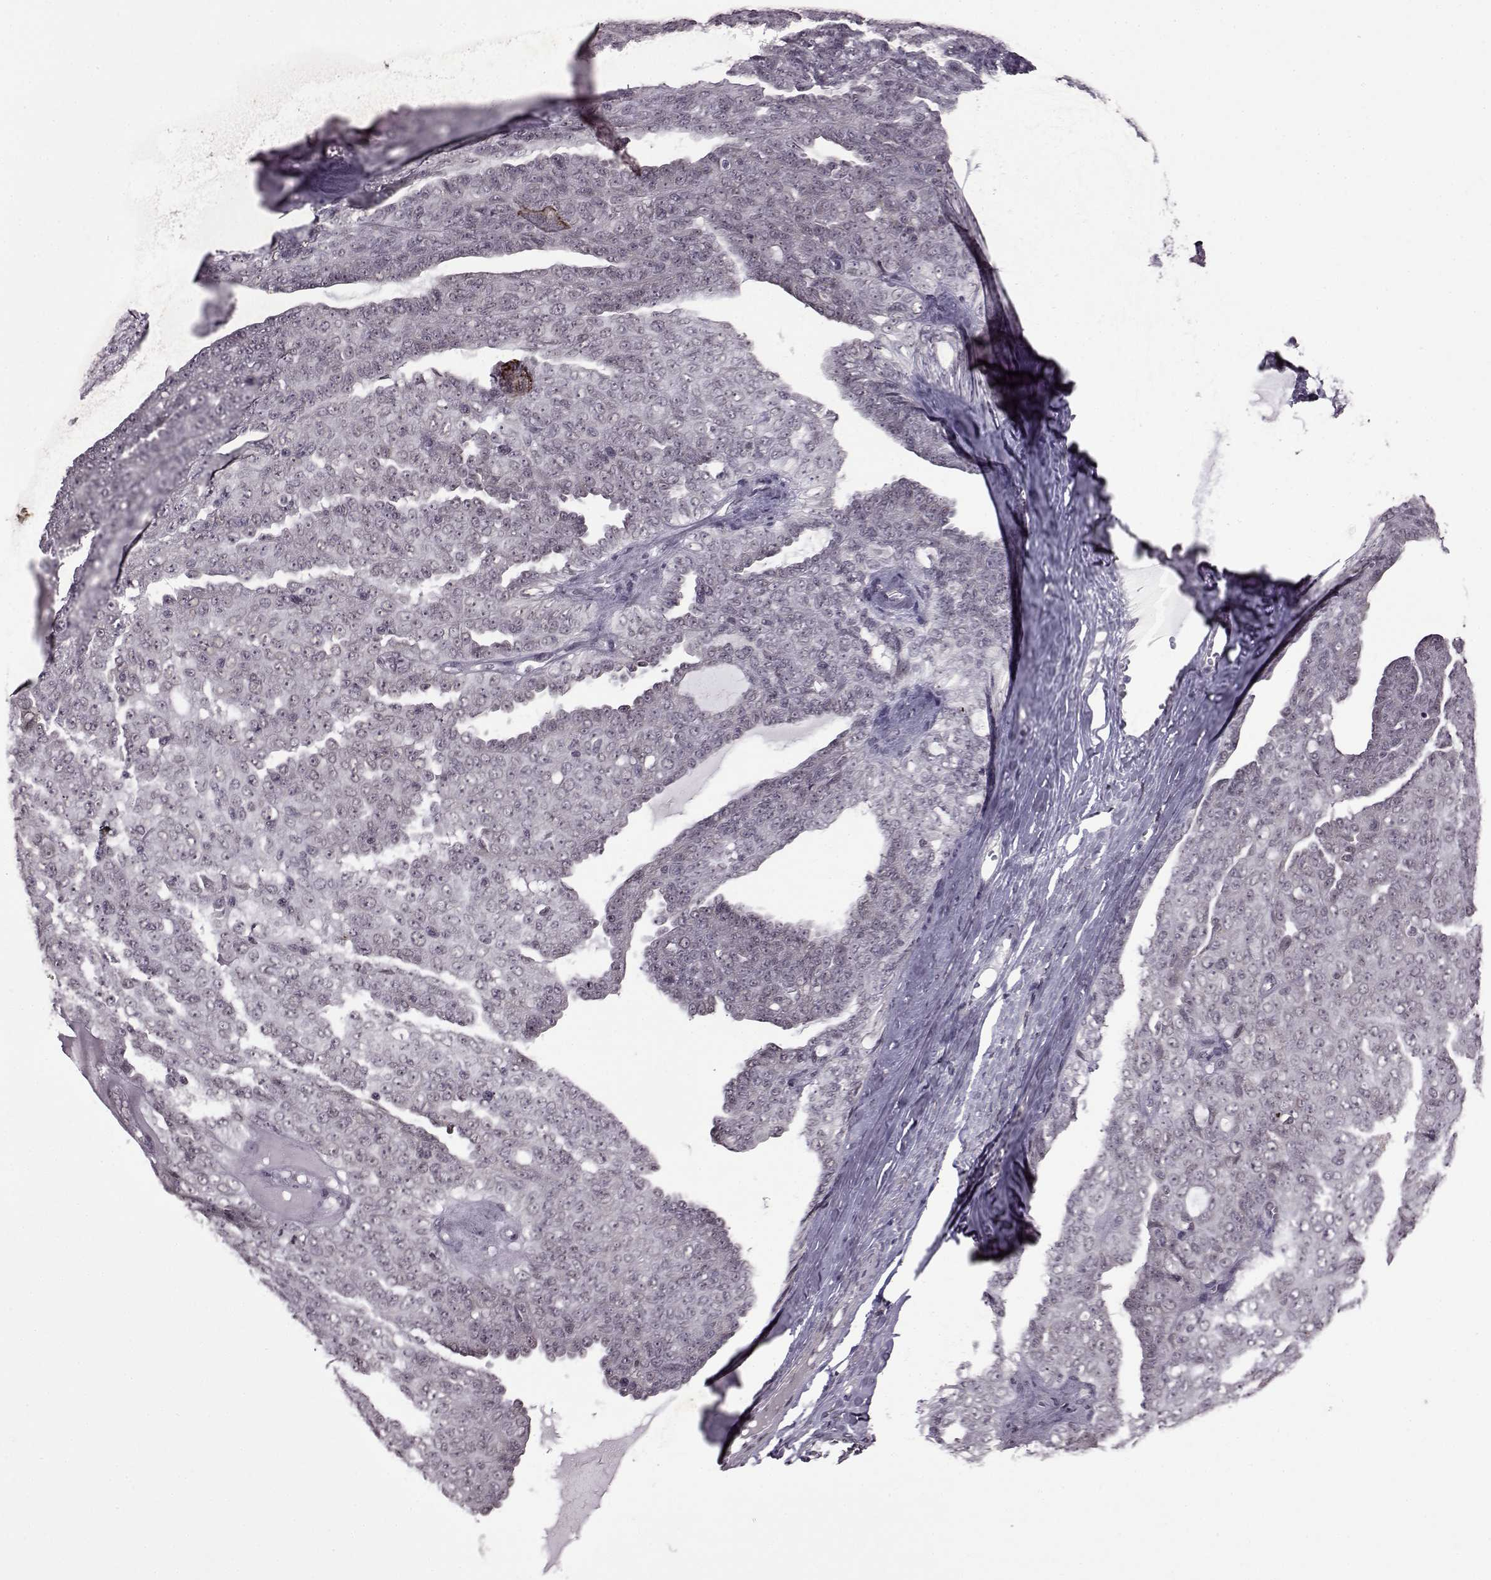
{"staining": {"intensity": "negative", "quantity": "none", "location": "none"}, "tissue": "ovarian cancer", "cell_type": "Tumor cells", "image_type": "cancer", "snomed": [{"axis": "morphology", "description": "Cystadenocarcinoma, serous, NOS"}, {"axis": "topography", "description": "Ovary"}], "caption": "The photomicrograph reveals no staining of tumor cells in serous cystadenocarcinoma (ovarian).", "gene": "SLC28A2", "patient": {"sex": "female", "age": 71}}